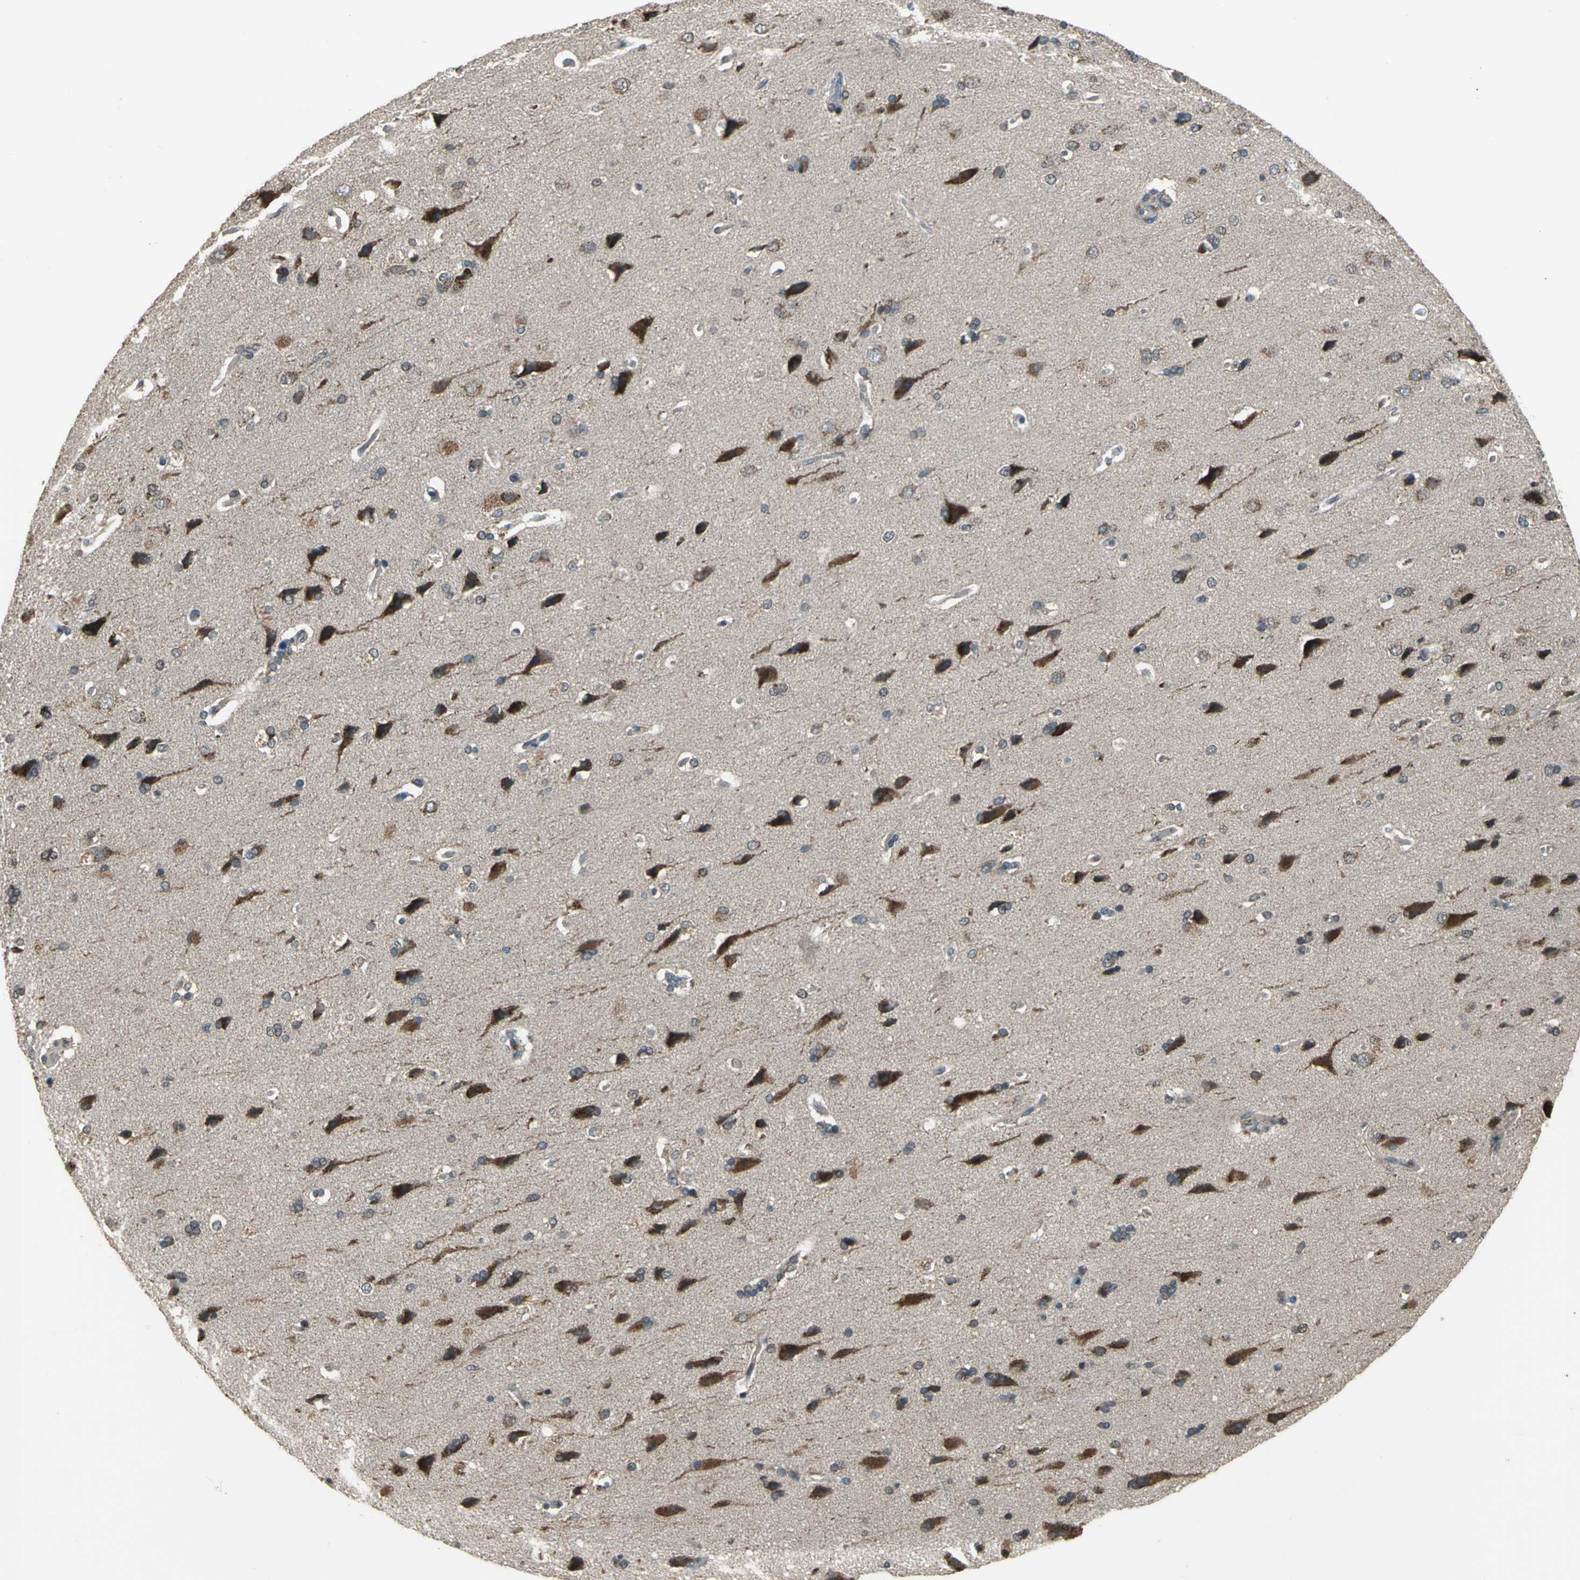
{"staining": {"intensity": "negative", "quantity": "none", "location": "none"}, "tissue": "cerebral cortex", "cell_type": "Endothelial cells", "image_type": "normal", "snomed": [{"axis": "morphology", "description": "Normal tissue, NOS"}, {"axis": "topography", "description": "Cerebral cortex"}], "caption": "A high-resolution photomicrograph shows immunohistochemistry staining of unremarkable cerebral cortex, which reveals no significant expression in endothelial cells.", "gene": "TRAK1", "patient": {"sex": "male", "age": 62}}